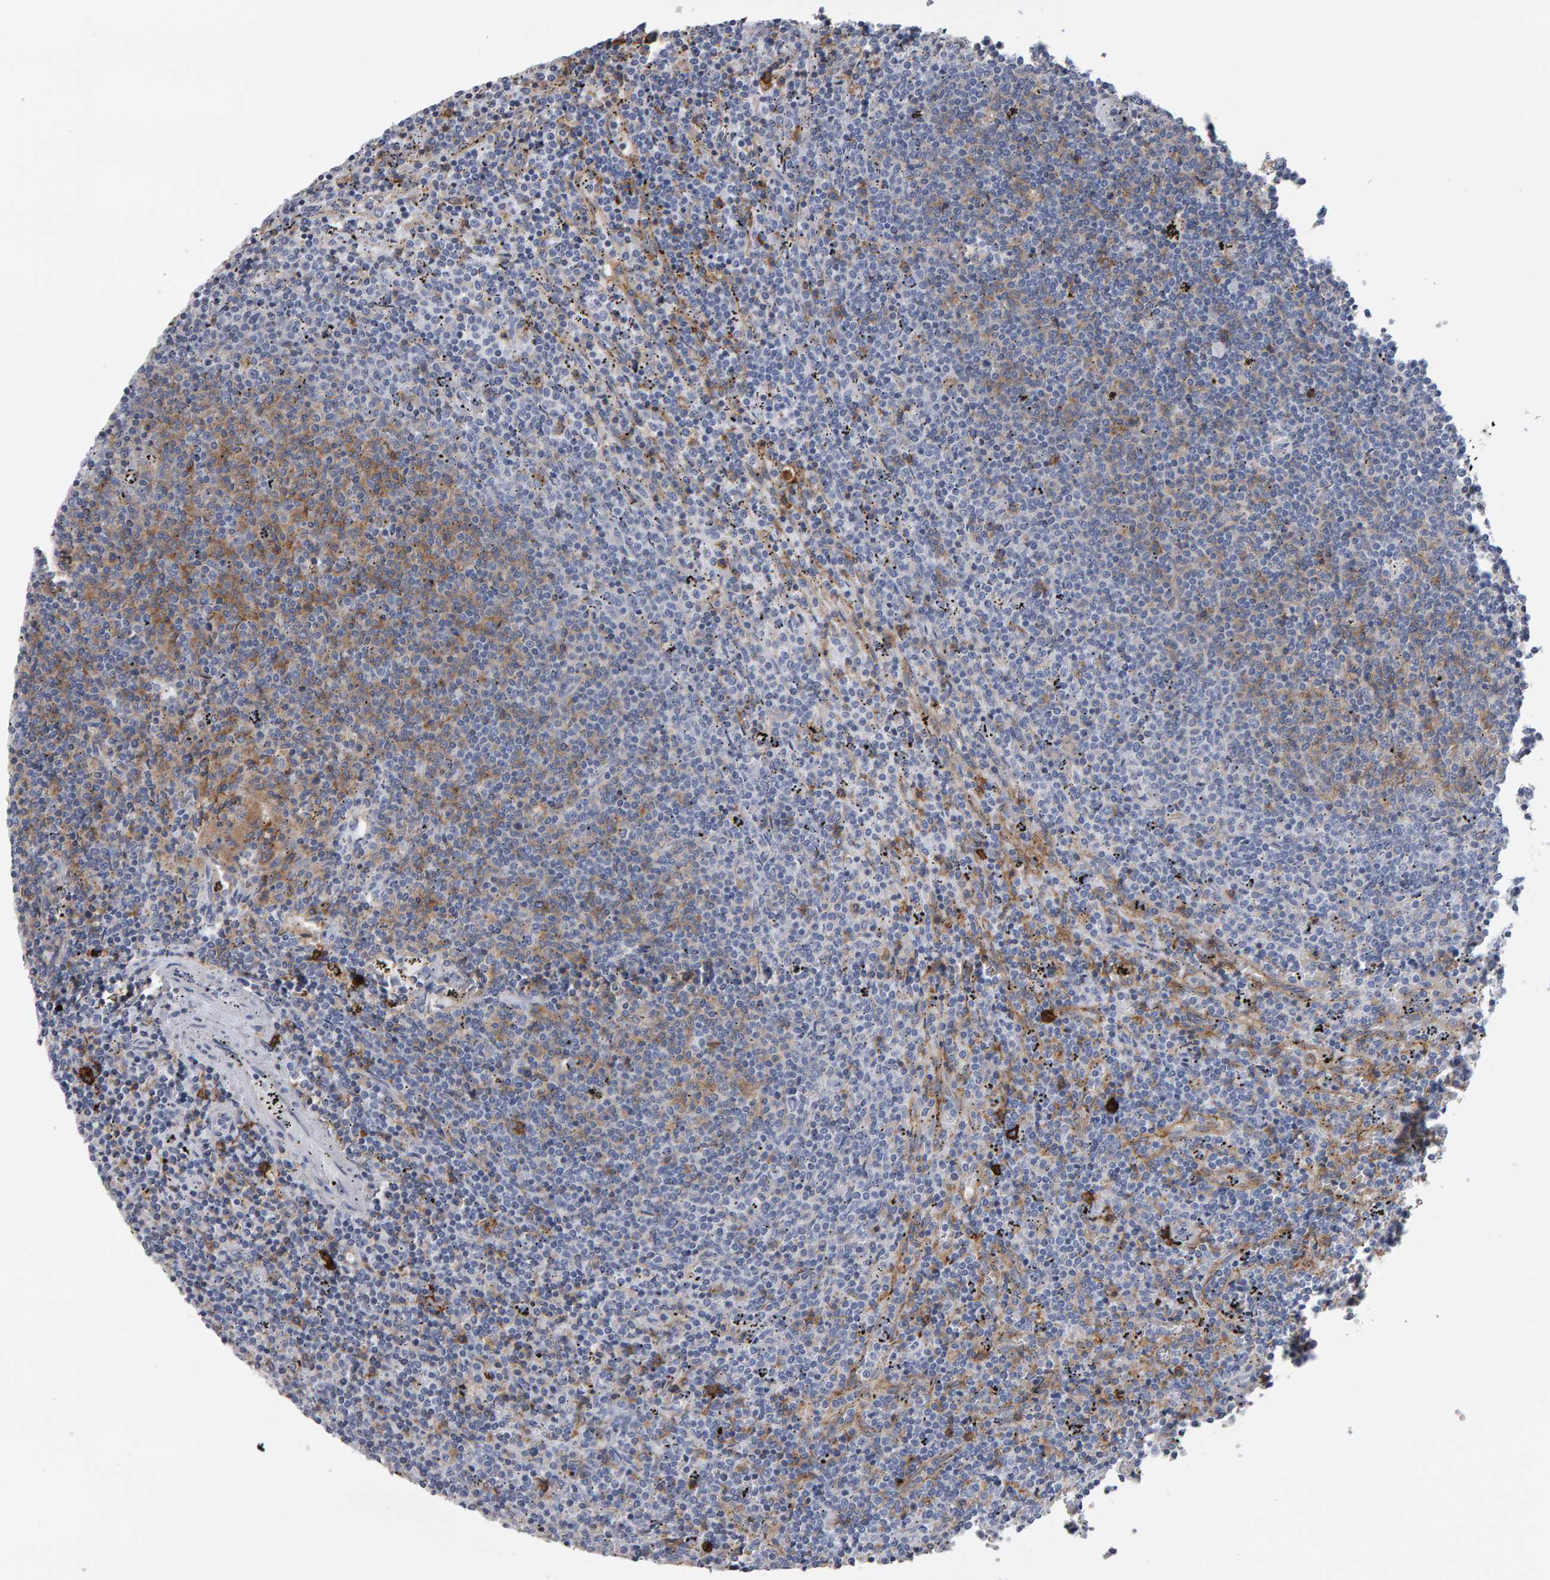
{"staining": {"intensity": "weak", "quantity": "<25%", "location": "cytoplasmic/membranous"}, "tissue": "lymphoma", "cell_type": "Tumor cells", "image_type": "cancer", "snomed": [{"axis": "morphology", "description": "Malignant lymphoma, non-Hodgkin's type, Low grade"}, {"axis": "topography", "description": "Spleen"}], "caption": "Immunohistochemistry of human lymphoma displays no expression in tumor cells. The staining is performed using DAB brown chromogen with nuclei counter-stained in using hematoxylin.", "gene": "CD38", "patient": {"sex": "female", "age": 50}}